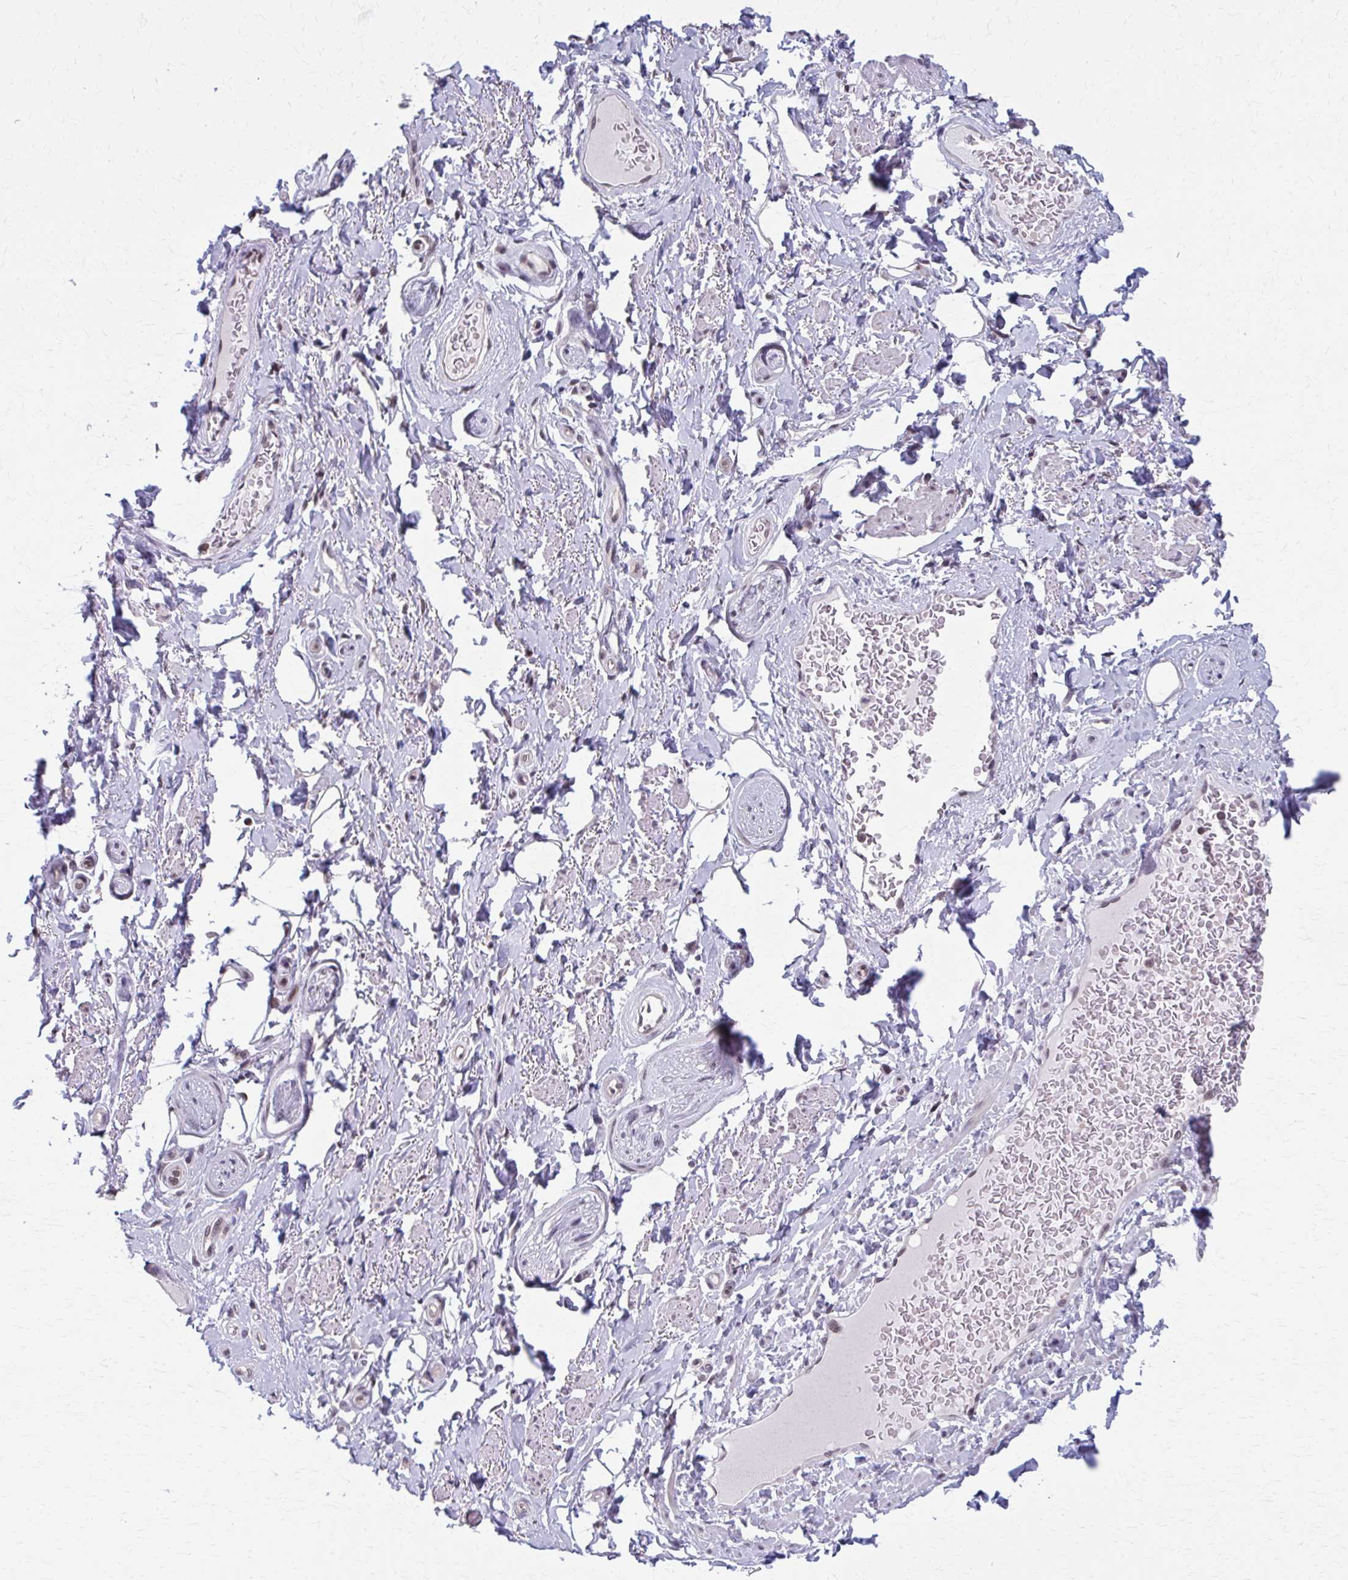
{"staining": {"intensity": "moderate", "quantity": ">75%", "location": "nuclear"}, "tissue": "adipose tissue", "cell_type": "Adipocytes", "image_type": "normal", "snomed": [{"axis": "morphology", "description": "Normal tissue, NOS"}, {"axis": "topography", "description": "Peripheral nerve tissue"}], "caption": "Immunohistochemical staining of benign adipose tissue demonstrates >75% levels of moderate nuclear protein positivity in approximately >75% of adipocytes.", "gene": "SETBP1", "patient": {"sex": "male", "age": 51}}